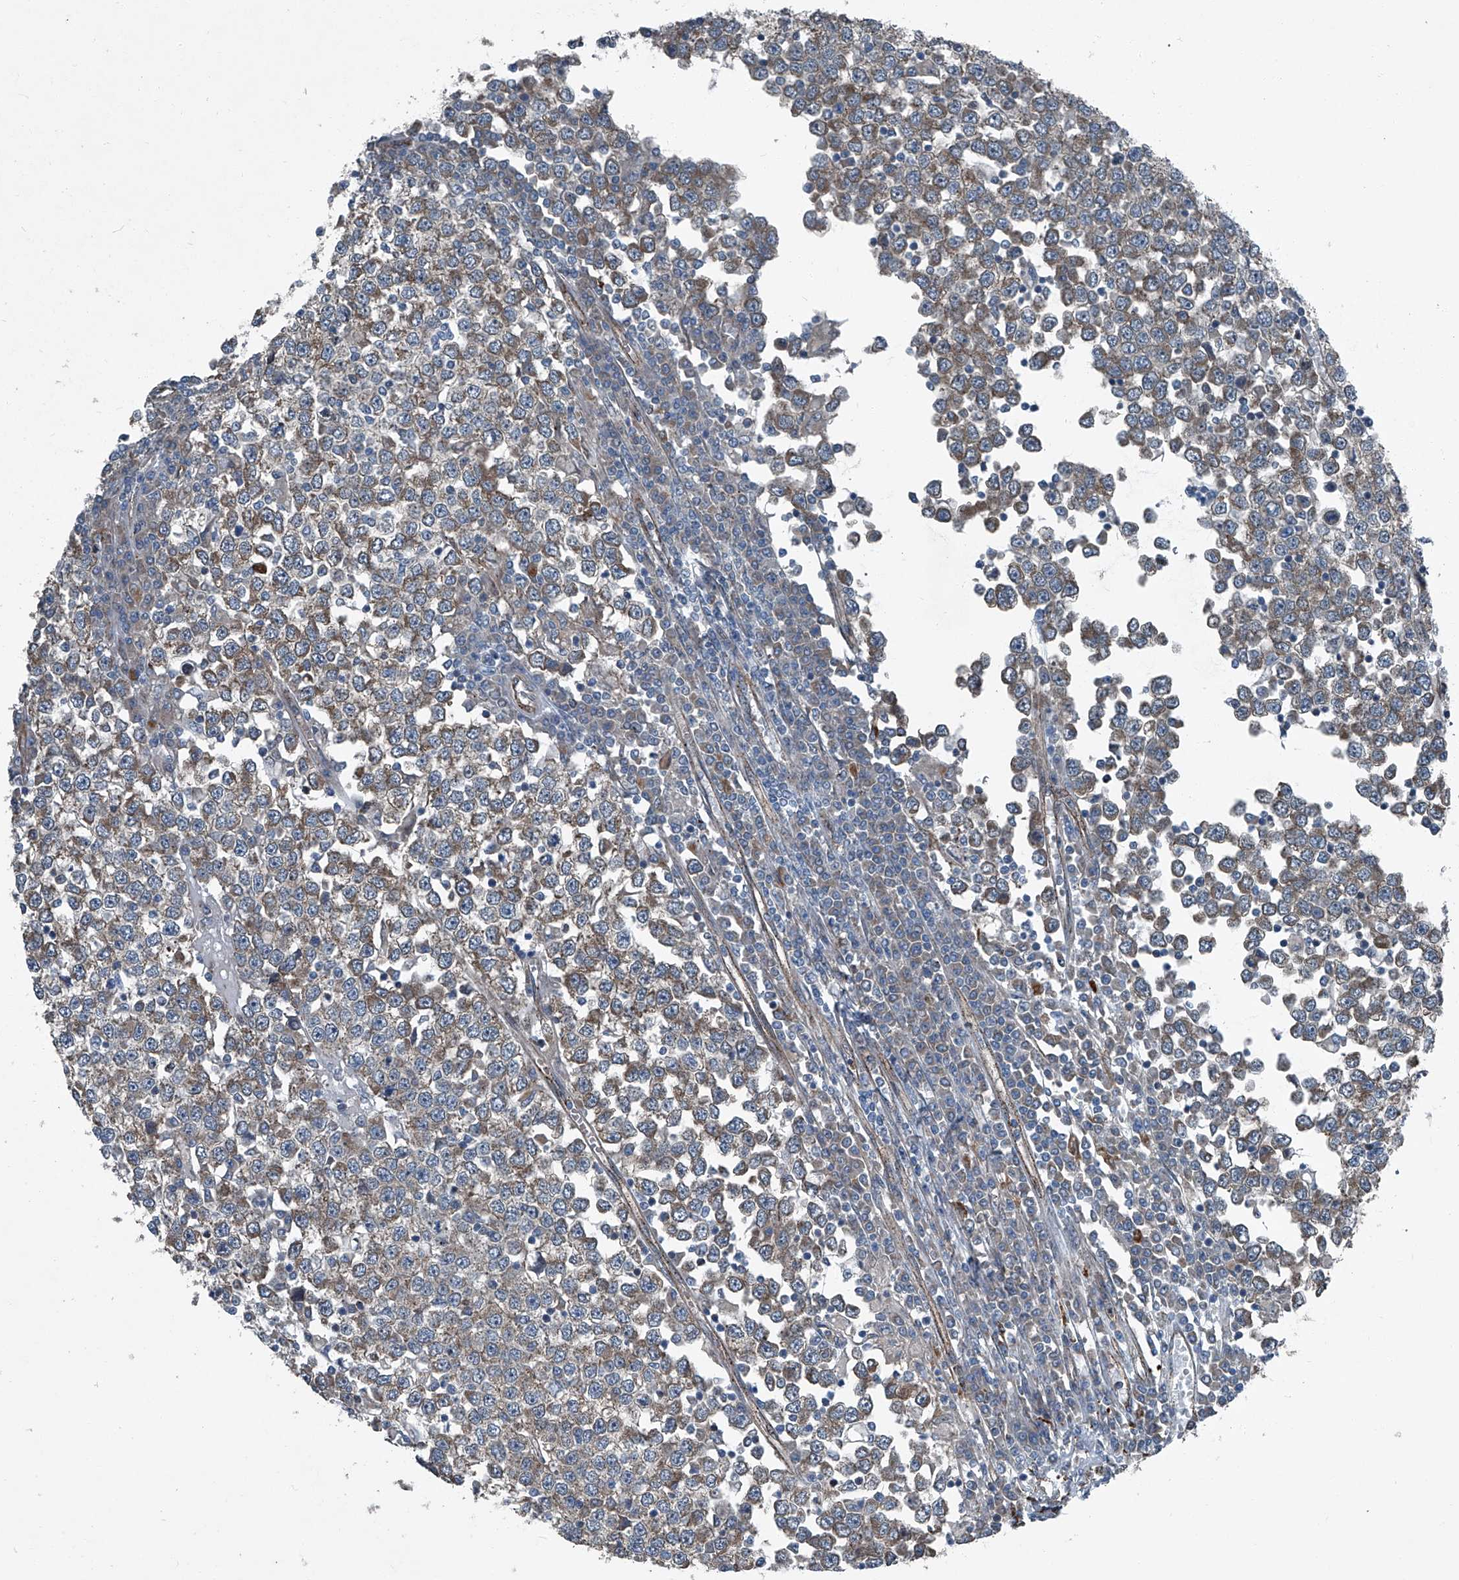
{"staining": {"intensity": "moderate", "quantity": ">75%", "location": "cytoplasmic/membranous"}, "tissue": "testis cancer", "cell_type": "Tumor cells", "image_type": "cancer", "snomed": [{"axis": "morphology", "description": "Seminoma, NOS"}, {"axis": "topography", "description": "Testis"}], "caption": "A brown stain highlights moderate cytoplasmic/membranous staining of a protein in testis seminoma tumor cells.", "gene": "SENP2", "patient": {"sex": "male", "age": 65}}